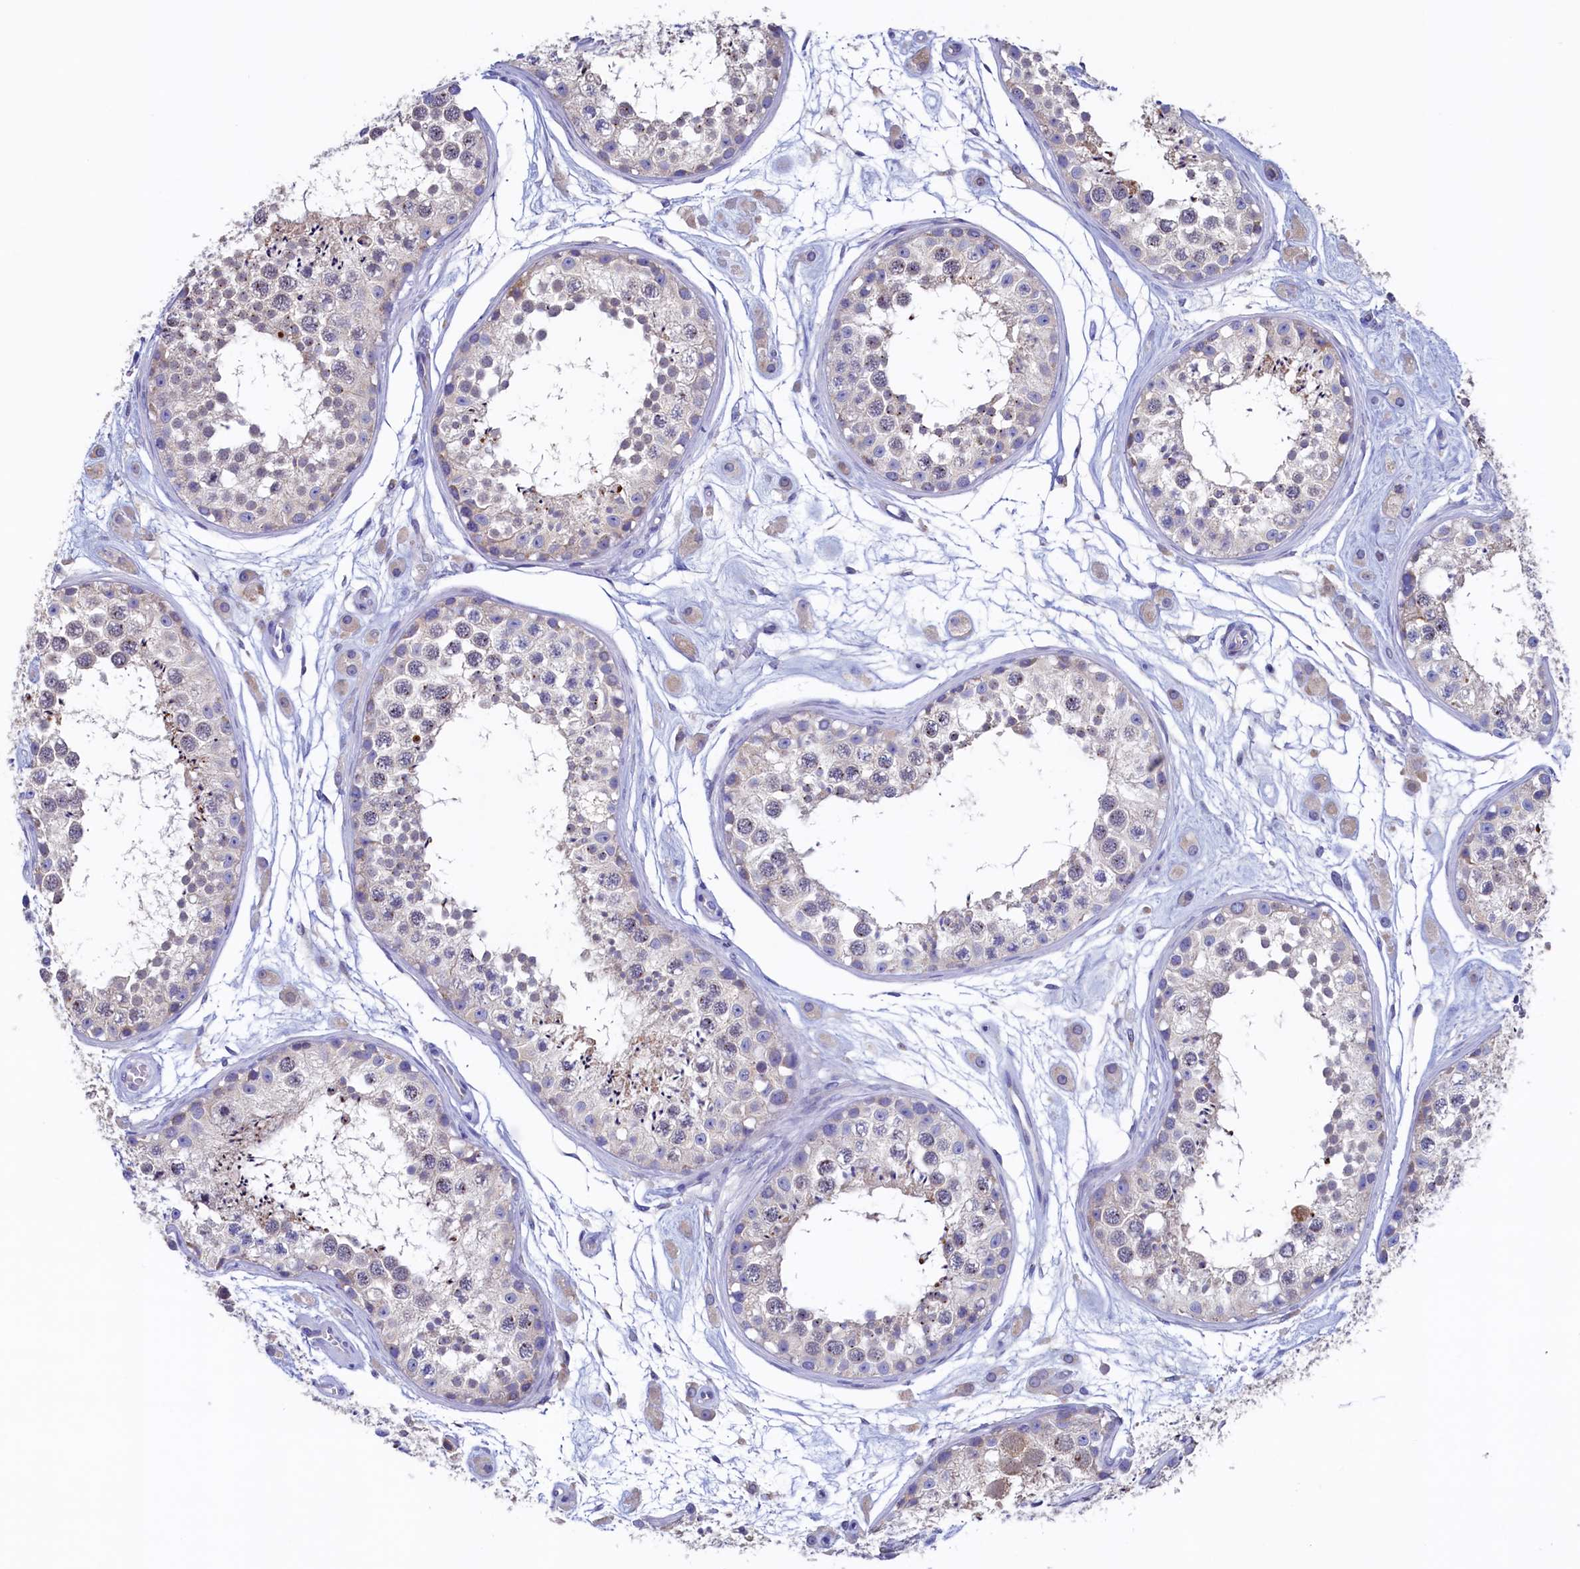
{"staining": {"intensity": "weak", "quantity": "25%-75%", "location": "nuclear"}, "tissue": "testis", "cell_type": "Cells in seminiferous ducts", "image_type": "normal", "snomed": [{"axis": "morphology", "description": "Normal tissue, NOS"}, {"axis": "topography", "description": "Testis"}], "caption": "IHC photomicrograph of unremarkable testis stained for a protein (brown), which demonstrates low levels of weak nuclear positivity in about 25%-75% of cells in seminiferous ducts.", "gene": "CBLIF", "patient": {"sex": "male", "age": 25}}